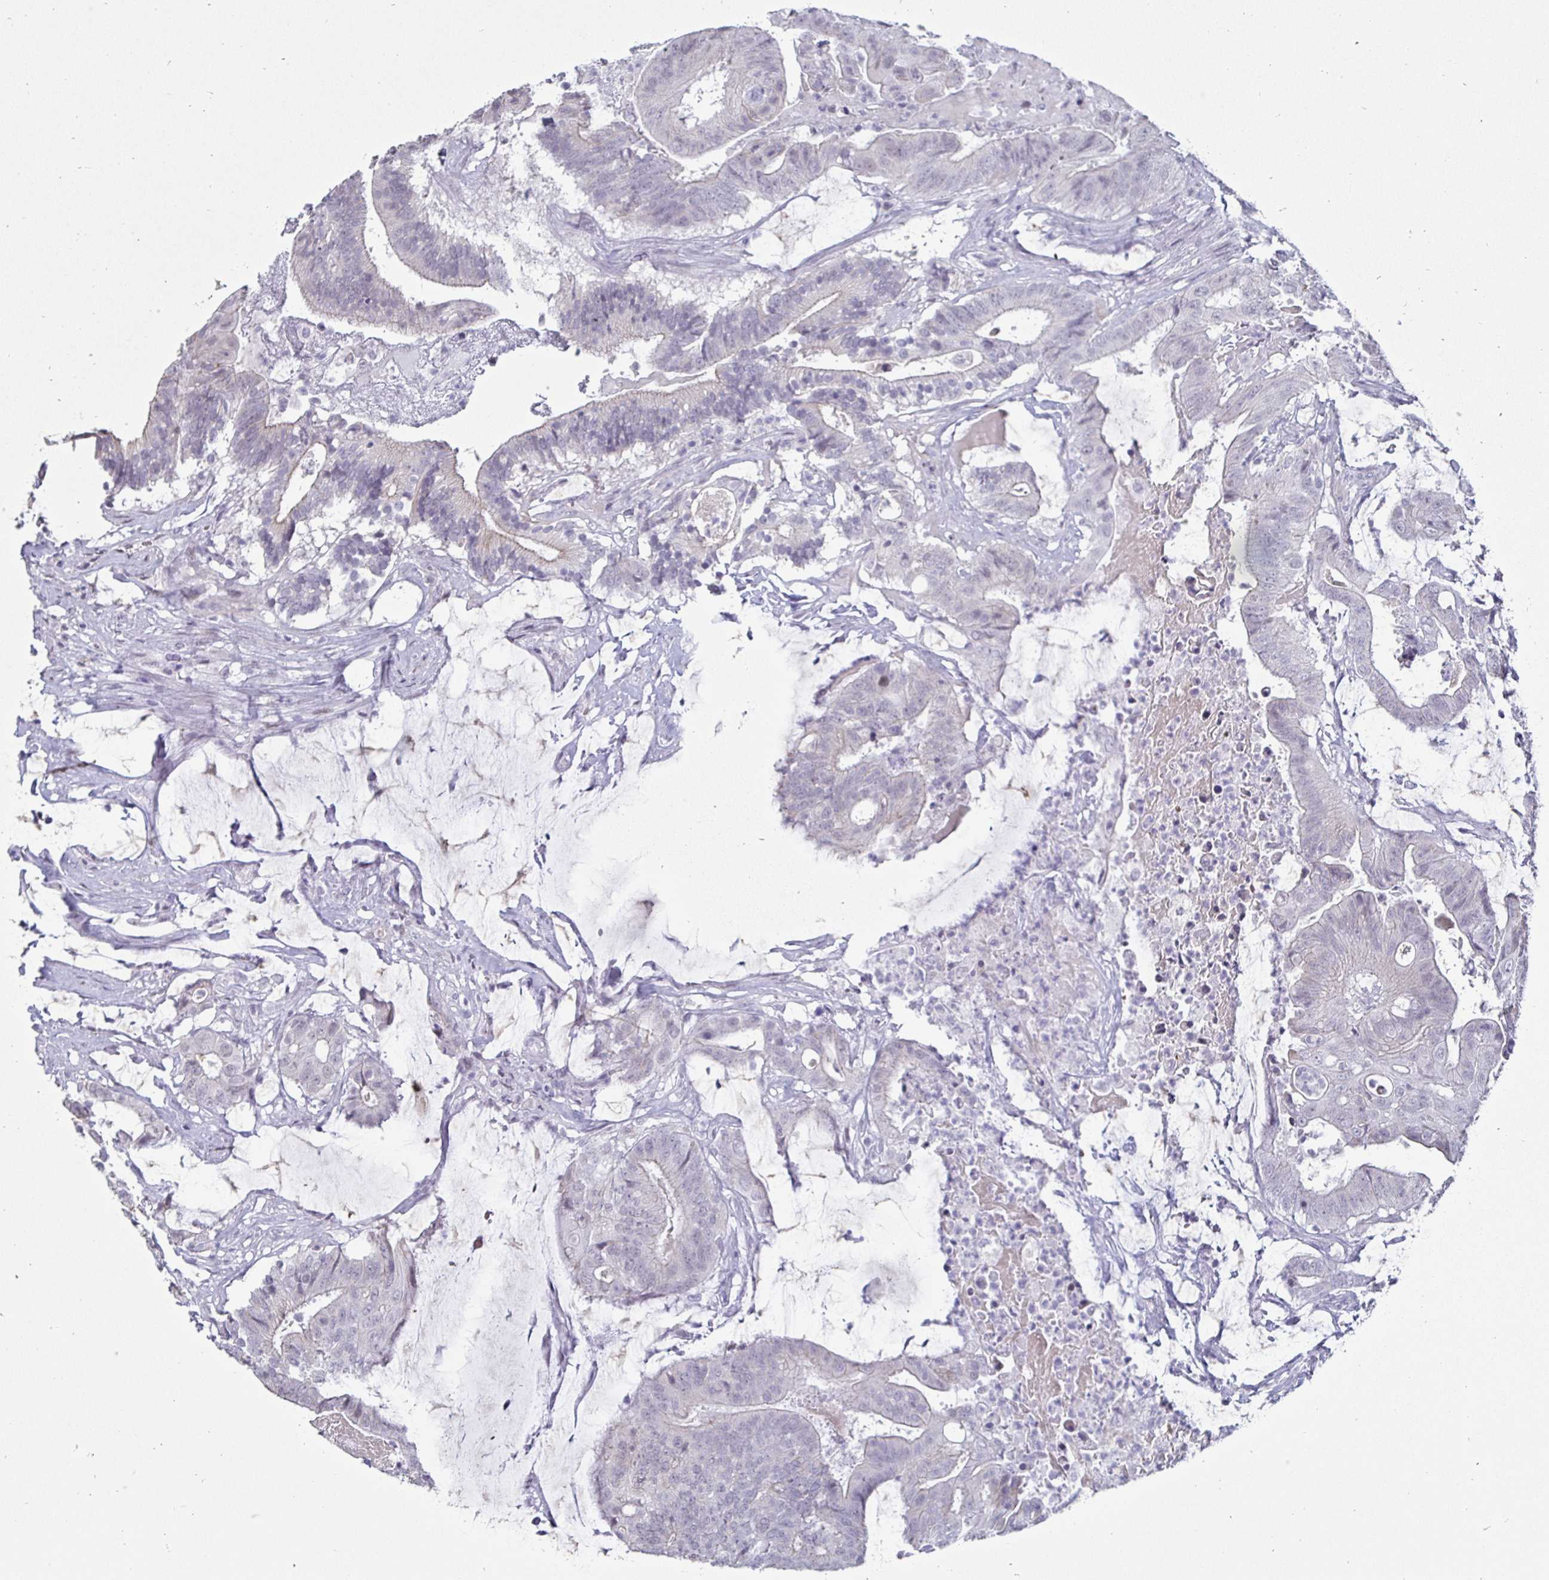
{"staining": {"intensity": "negative", "quantity": "none", "location": "none"}, "tissue": "colorectal cancer", "cell_type": "Tumor cells", "image_type": "cancer", "snomed": [{"axis": "morphology", "description": "Adenocarcinoma, NOS"}, {"axis": "topography", "description": "Colon"}], "caption": "Immunohistochemistry micrograph of neoplastic tissue: human colorectal cancer stained with DAB (3,3'-diaminobenzidine) demonstrates no significant protein expression in tumor cells.", "gene": "OOSP2", "patient": {"sex": "female", "age": 43}}